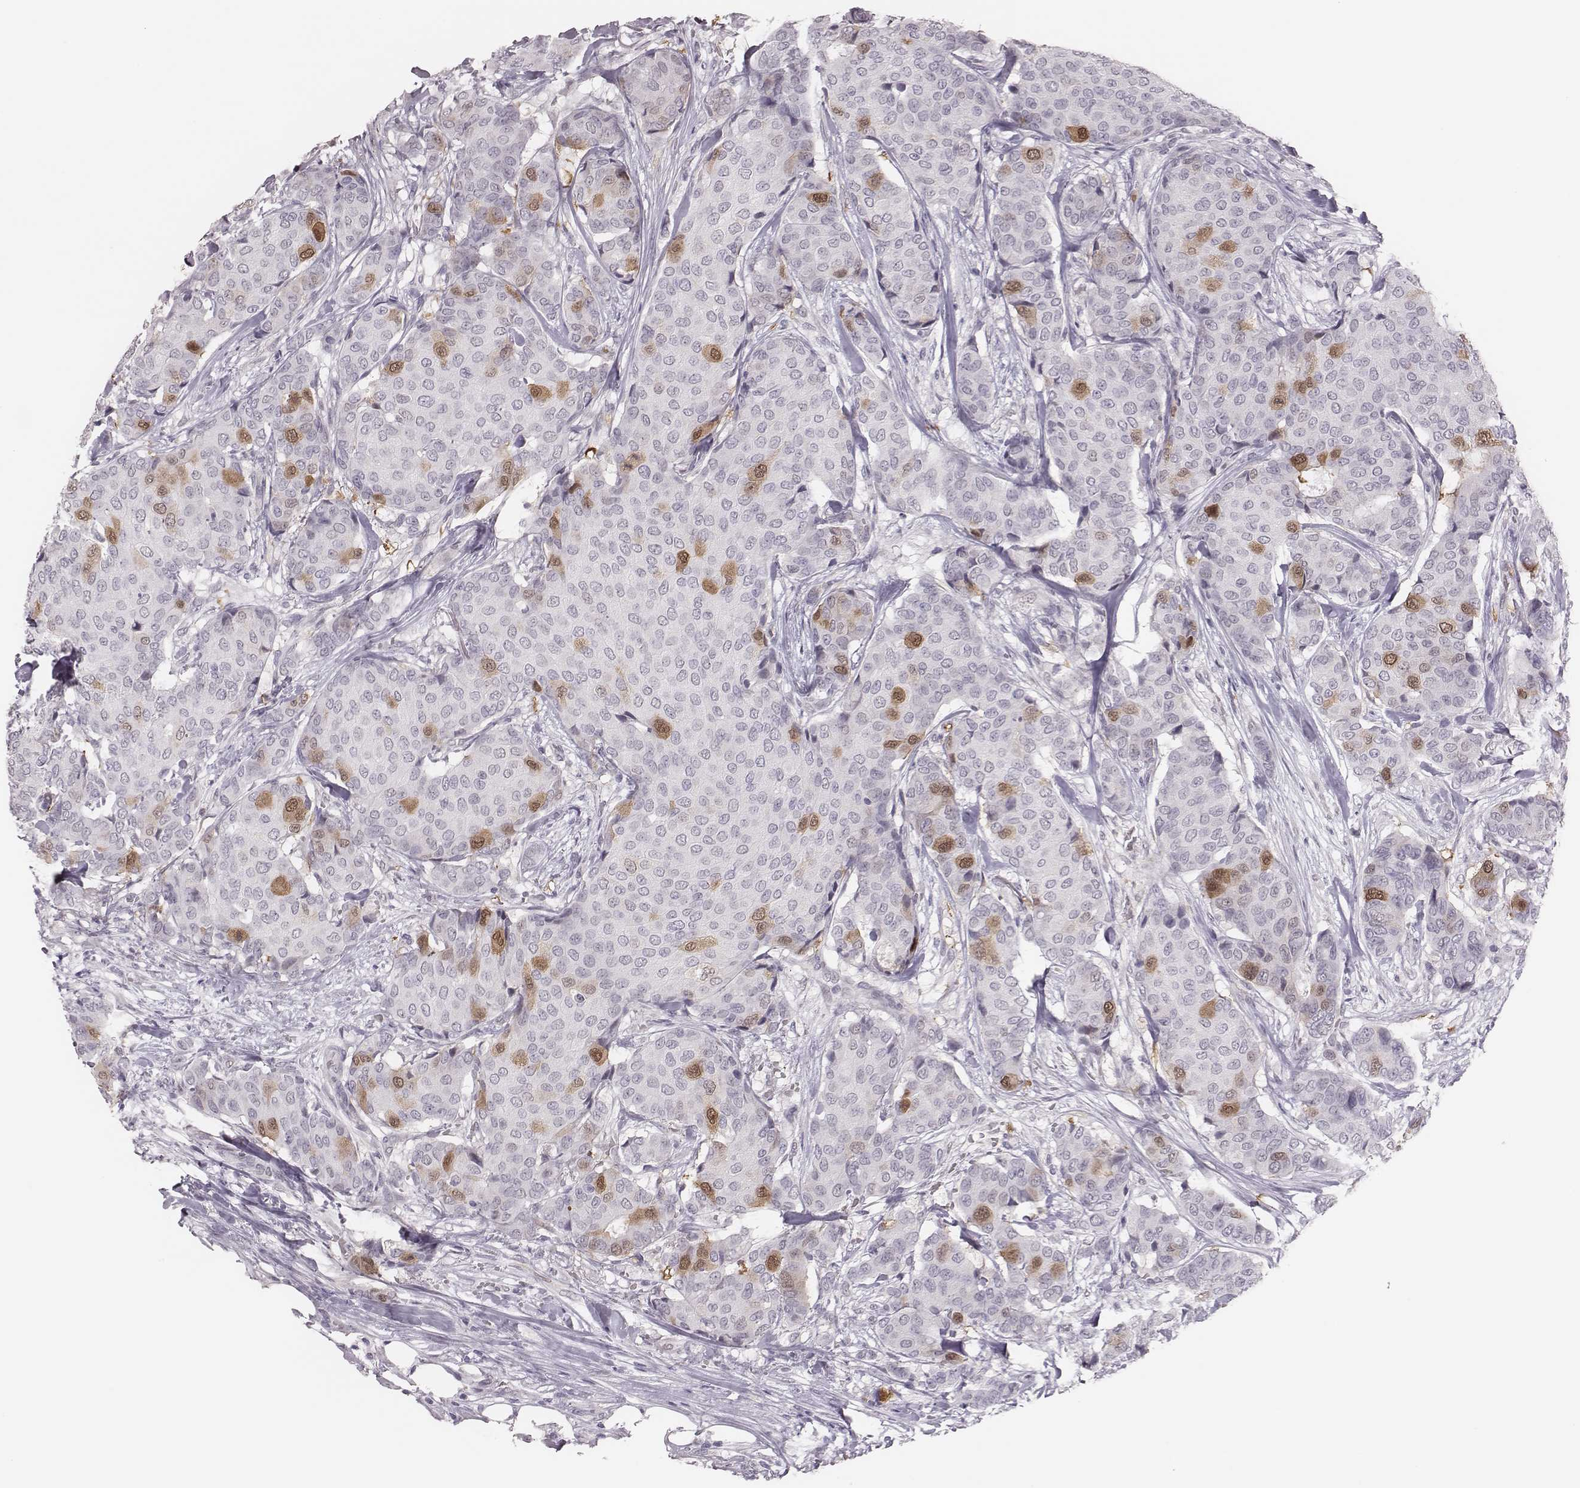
{"staining": {"intensity": "moderate", "quantity": "<25%", "location": "cytoplasmic/membranous,nuclear"}, "tissue": "breast cancer", "cell_type": "Tumor cells", "image_type": "cancer", "snomed": [{"axis": "morphology", "description": "Duct carcinoma"}, {"axis": "topography", "description": "Breast"}], "caption": "Breast cancer (intraductal carcinoma) stained for a protein (brown) displays moderate cytoplasmic/membranous and nuclear positive expression in about <25% of tumor cells.", "gene": "PBK", "patient": {"sex": "female", "age": 75}}